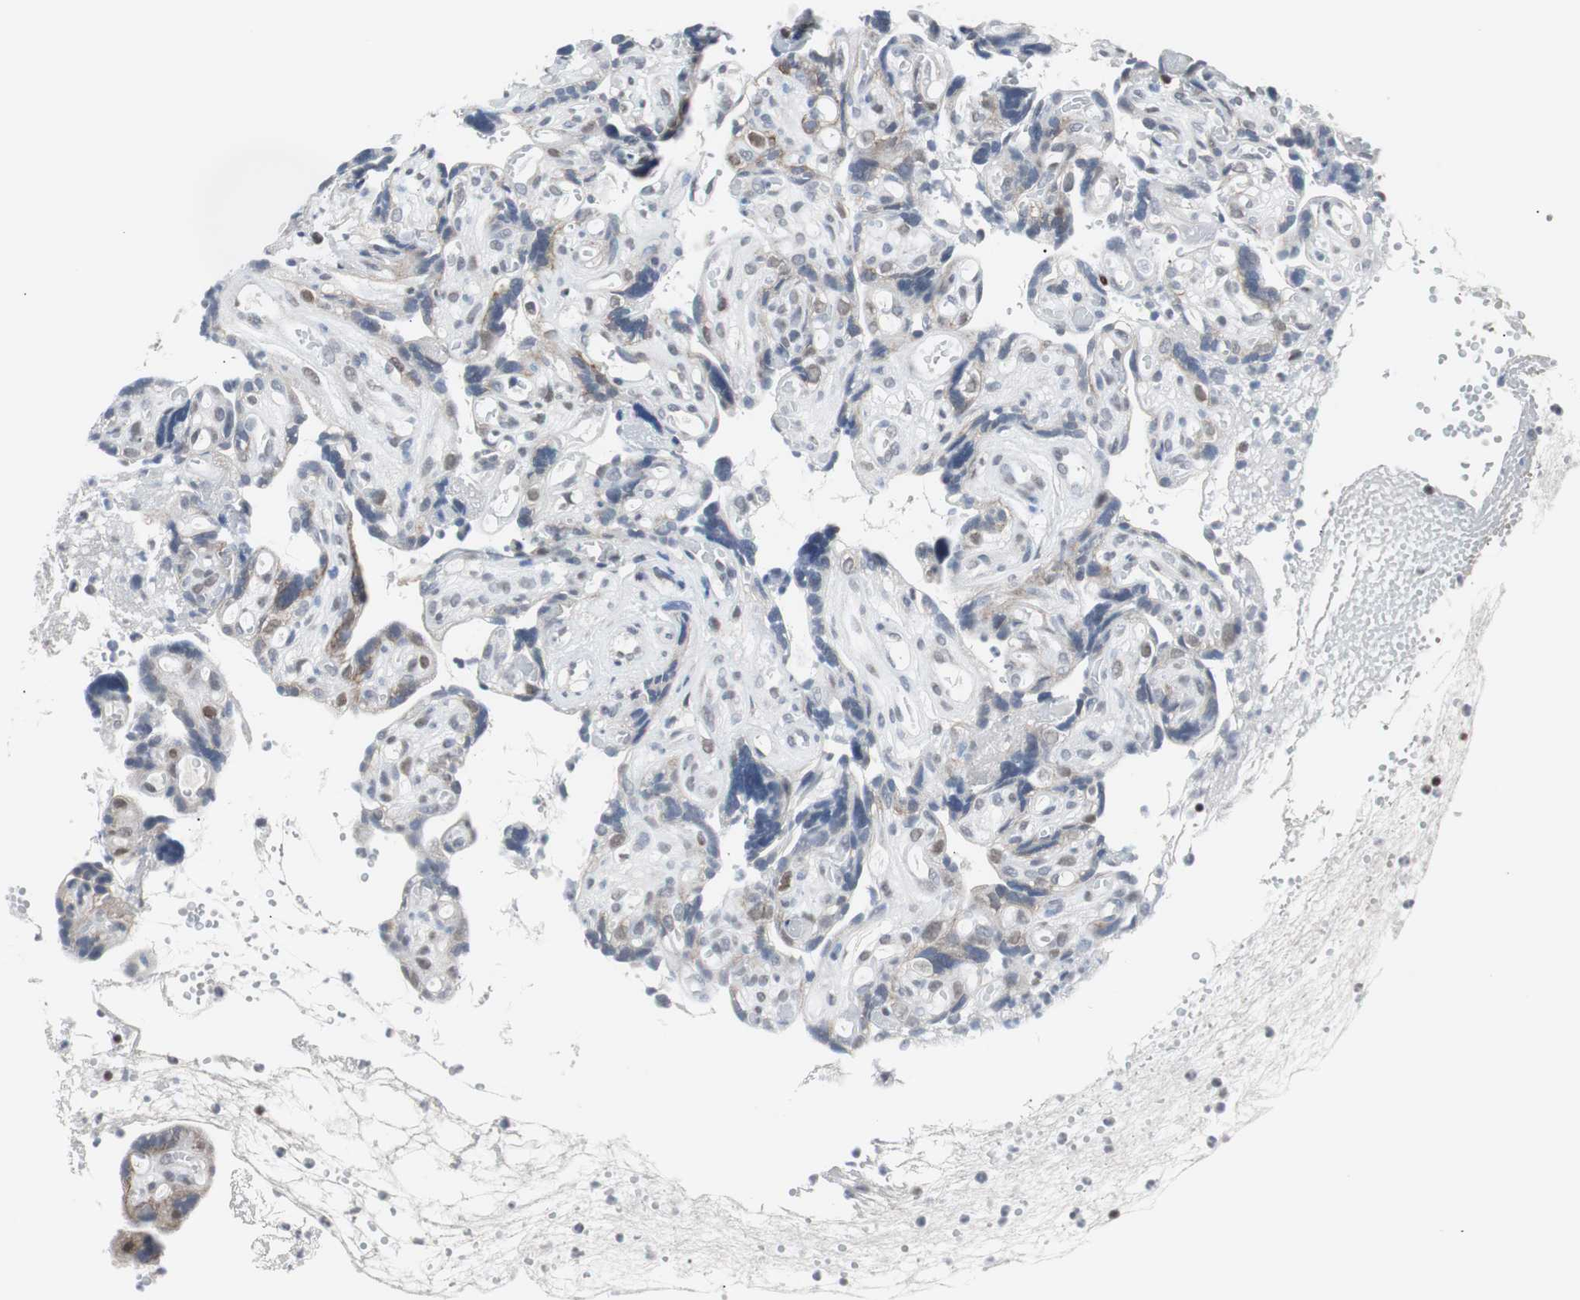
{"staining": {"intensity": "weak", "quantity": "25%-75%", "location": "cytoplasmic/membranous"}, "tissue": "placenta", "cell_type": "Decidual cells", "image_type": "normal", "snomed": [{"axis": "morphology", "description": "Normal tissue, NOS"}, {"axis": "topography", "description": "Placenta"}], "caption": "DAB immunohistochemical staining of unremarkable placenta reveals weak cytoplasmic/membranous protein staining in approximately 25%-75% of decidual cells. The staining is performed using DAB (3,3'-diaminobenzidine) brown chromogen to label protein expression. The nuclei are counter-stained blue using hematoxylin.", "gene": "ZHX2", "patient": {"sex": "female", "age": 30}}